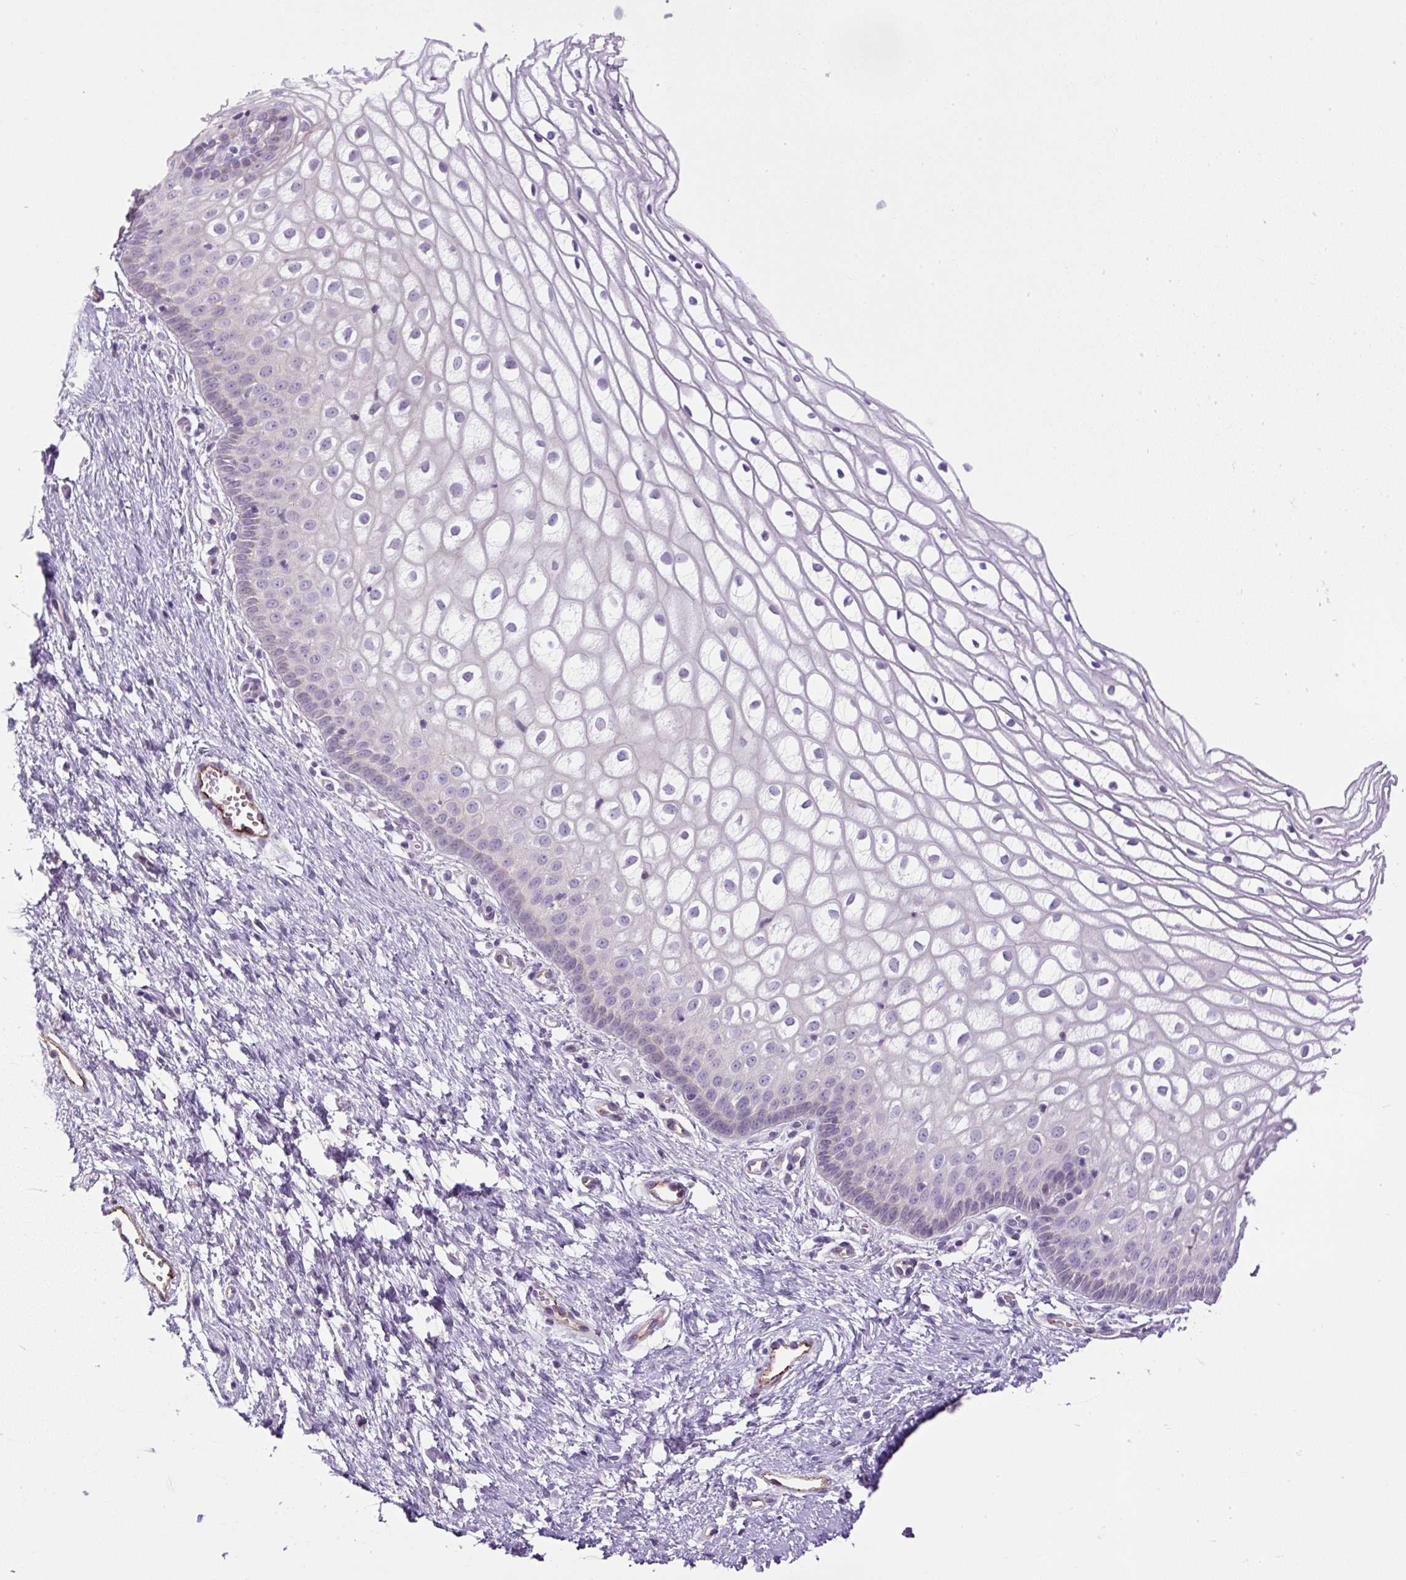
{"staining": {"intensity": "moderate", "quantity": "<25%", "location": "cytoplasmic/membranous"}, "tissue": "cervix", "cell_type": "Squamous epithelial cells", "image_type": "normal", "snomed": [{"axis": "morphology", "description": "Normal tissue, NOS"}, {"axis": "topography", "description": "Cervix"}], "caption": "Immunohistochemistry of normal cervix exhibits low levels of moderate cytoplasmic/membranous positivity in about <25% of squamous epithelial cells.", "gene": "LEFTY1", "patient": {"sex": "female", "age": 36}}